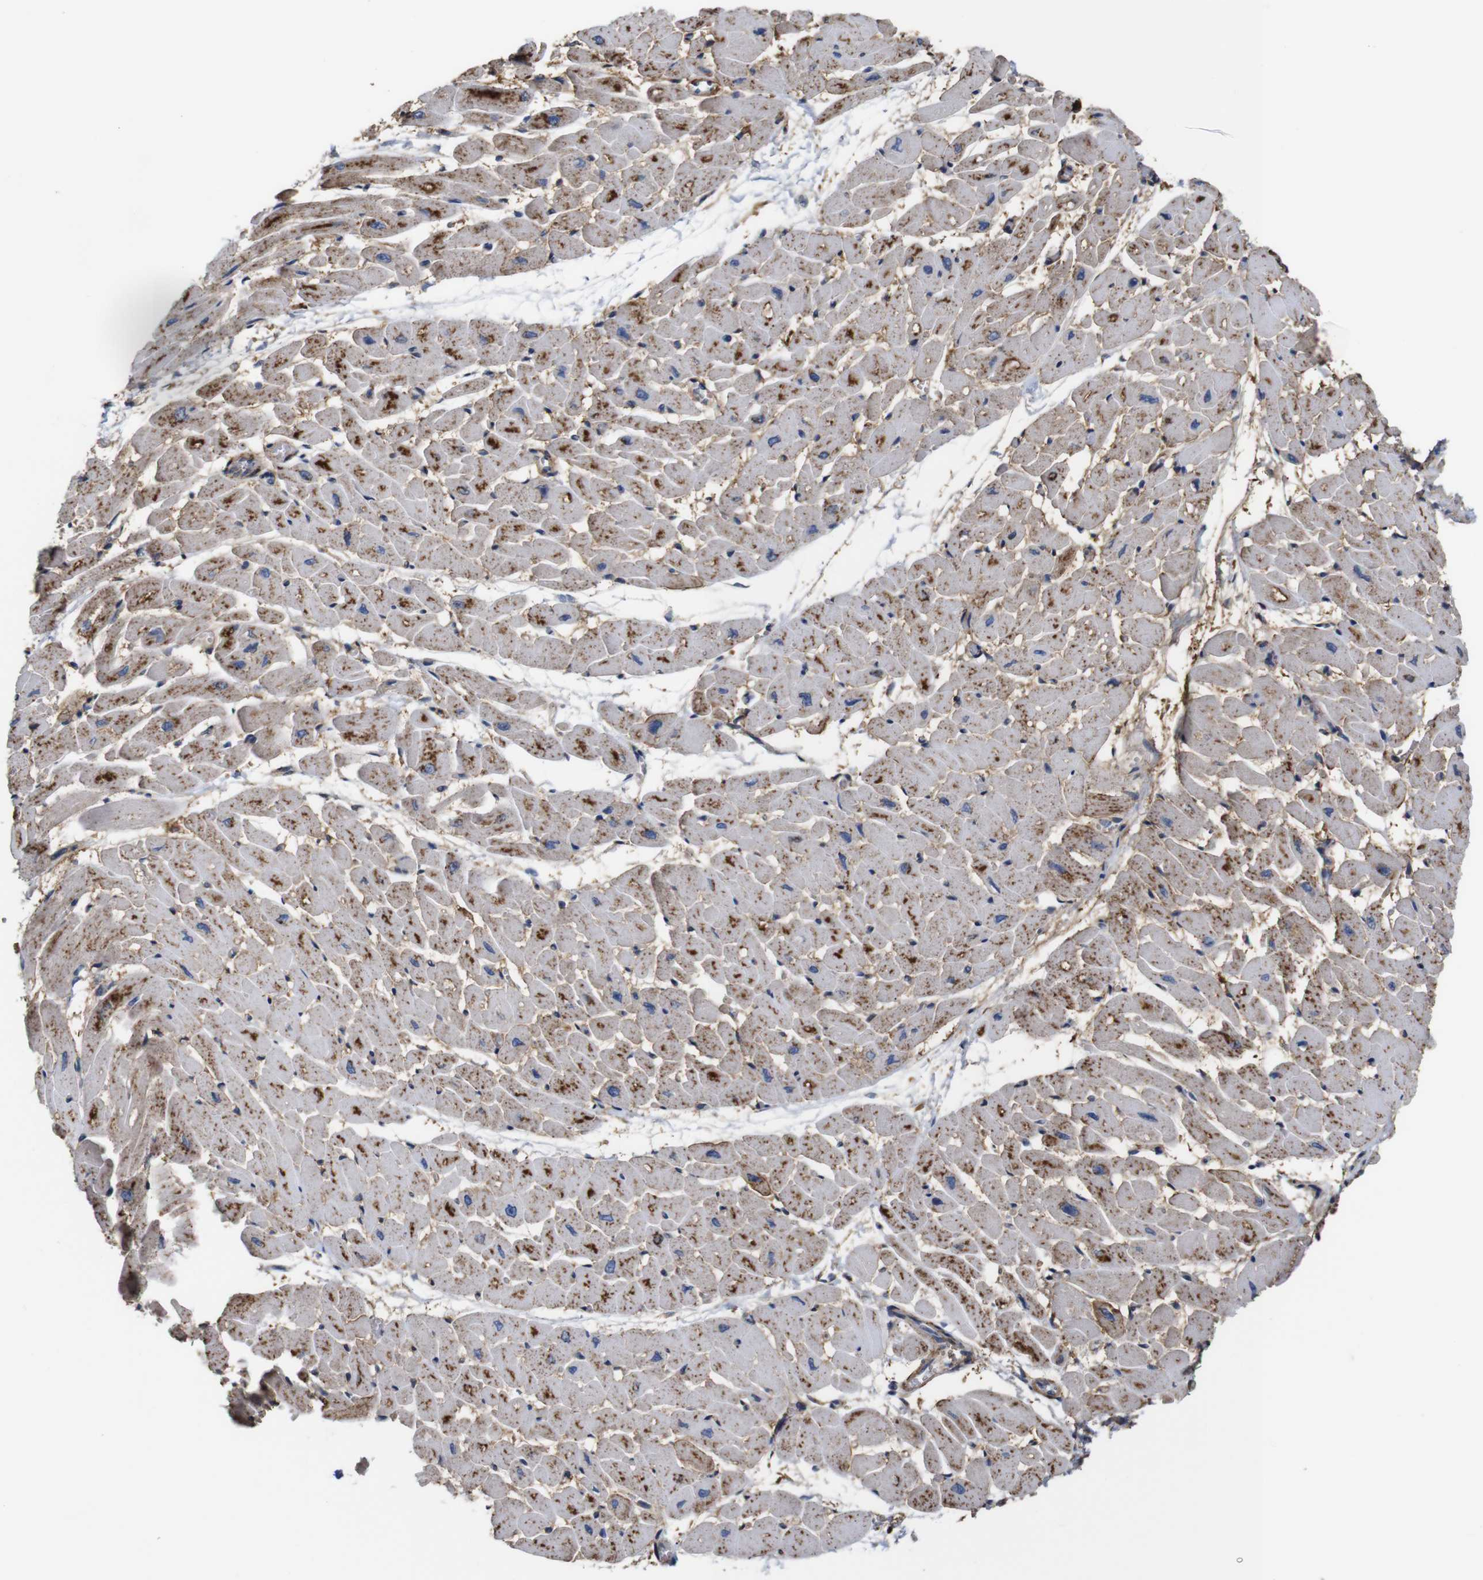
{"staining": {"intensity": "moderate", "quantity": ">75%", "location": "cytoplasmic/membranous"}, "tissue": "heart muscle", "cell_type": "Cardiomyocytes", "image_type": "normal", "snomed": [{"axis": "morphology", "description": "Normal tissue, NOS"}, {"axis": "topography", "description": "Heart"}], "caption": "High-power microscopy captured an IHC image of unremarkable heart muscle, revealing moderate cytoplasmic/membranous expression in about >75% of cardiomyocytes. Ihc stains the protein of interest in brown and the nuclei are stained blue.", "gene": "PI4KA", "patient": {"sex": "male", "age": 45}}